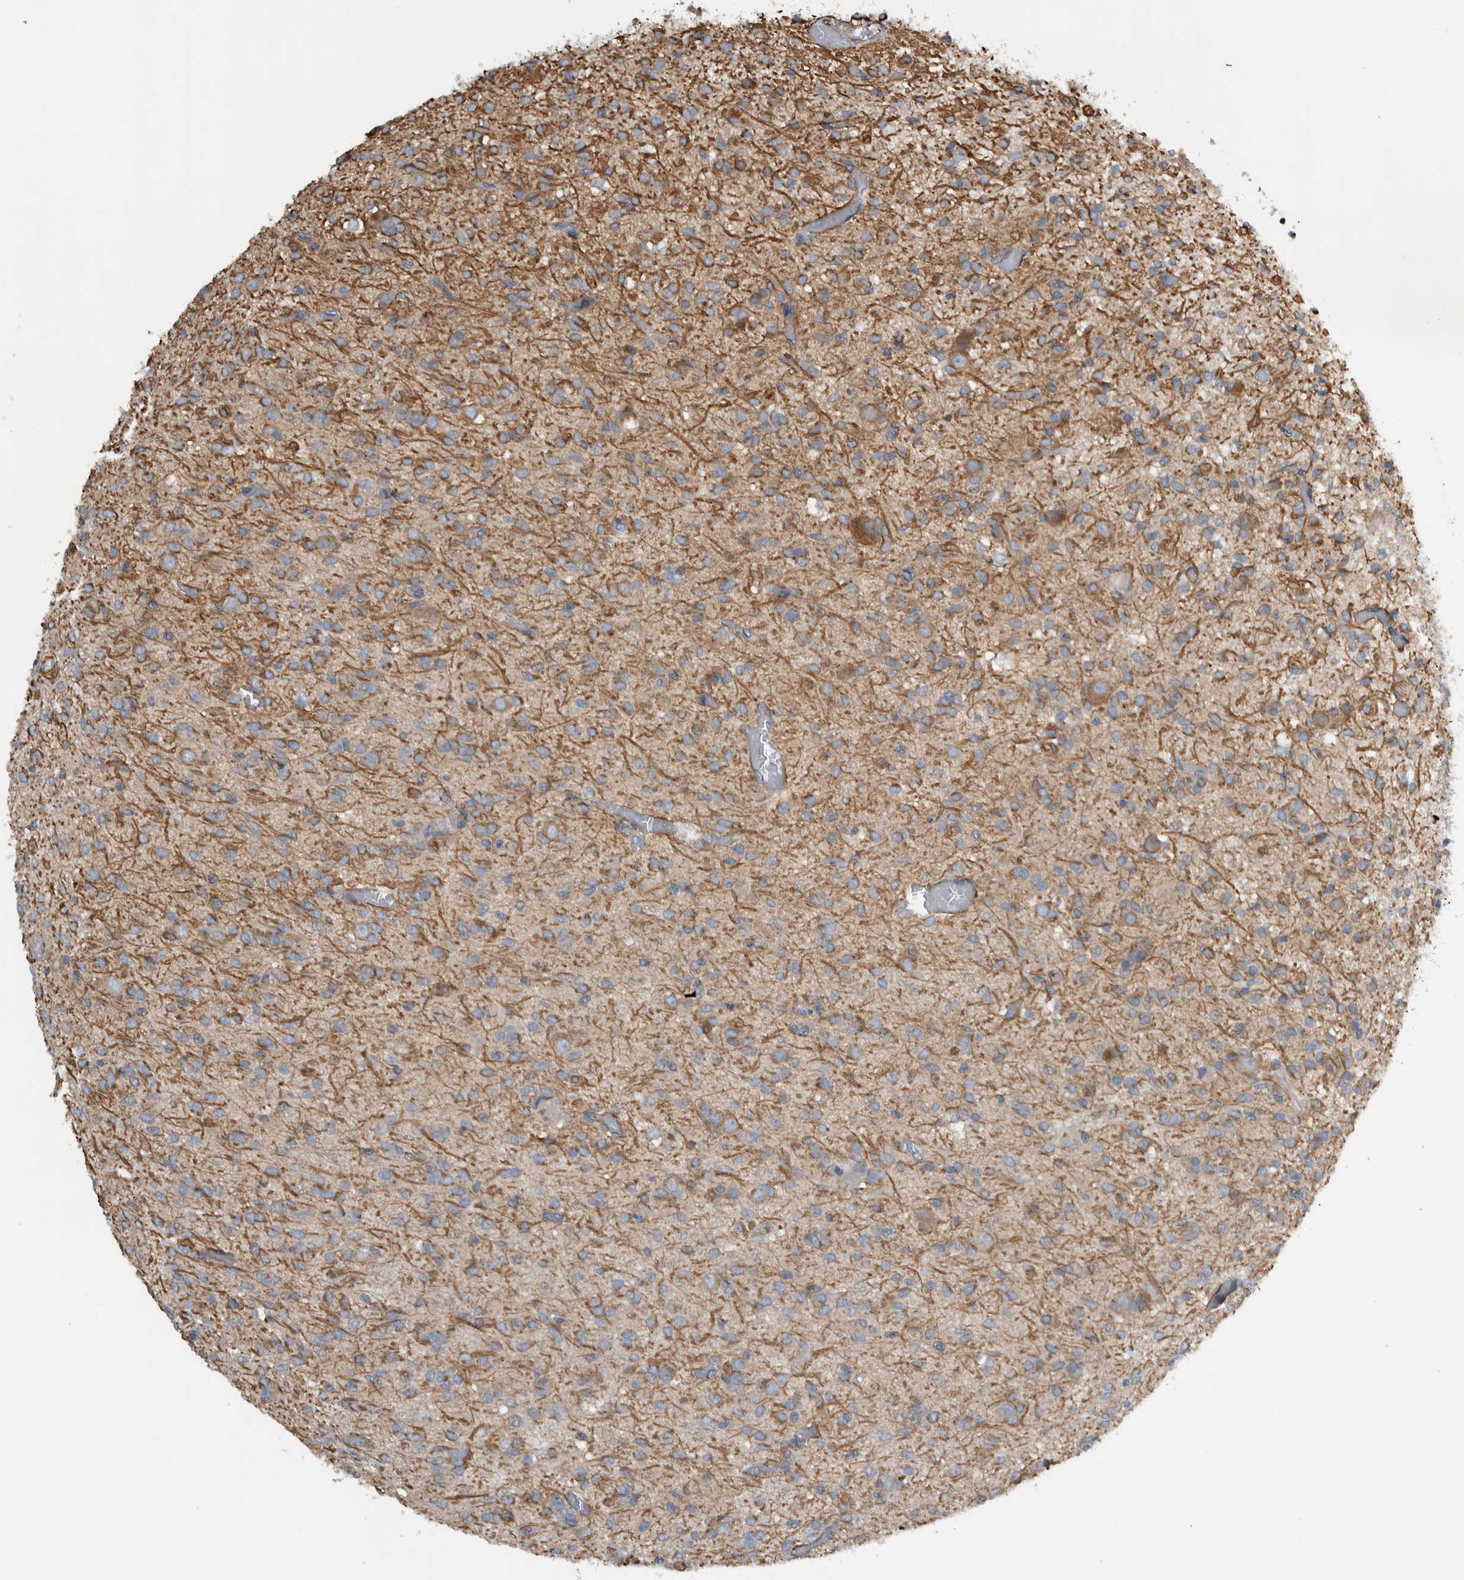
{"staining": {"intensity": "moderate", "quantity": ">75%", "location": "cytoplasmic/membranous"}, "tissue": "glioma", "cell_type": "Tumor cells", "image_type": "cancer", "snomed": [{"axis": "morphology", "description": "Glioma, malignant, High grade"}, {"axis": "topography", "description": "Brain"}], "caption": "Protein analysis of malignant glioma (high-grade) tissue exhibits moderate cytoplasmic/membranous staining in approximately >75% of tumor cells.", "gene": "NT5C2", "patient": {"sex": "female", "age": 59}}